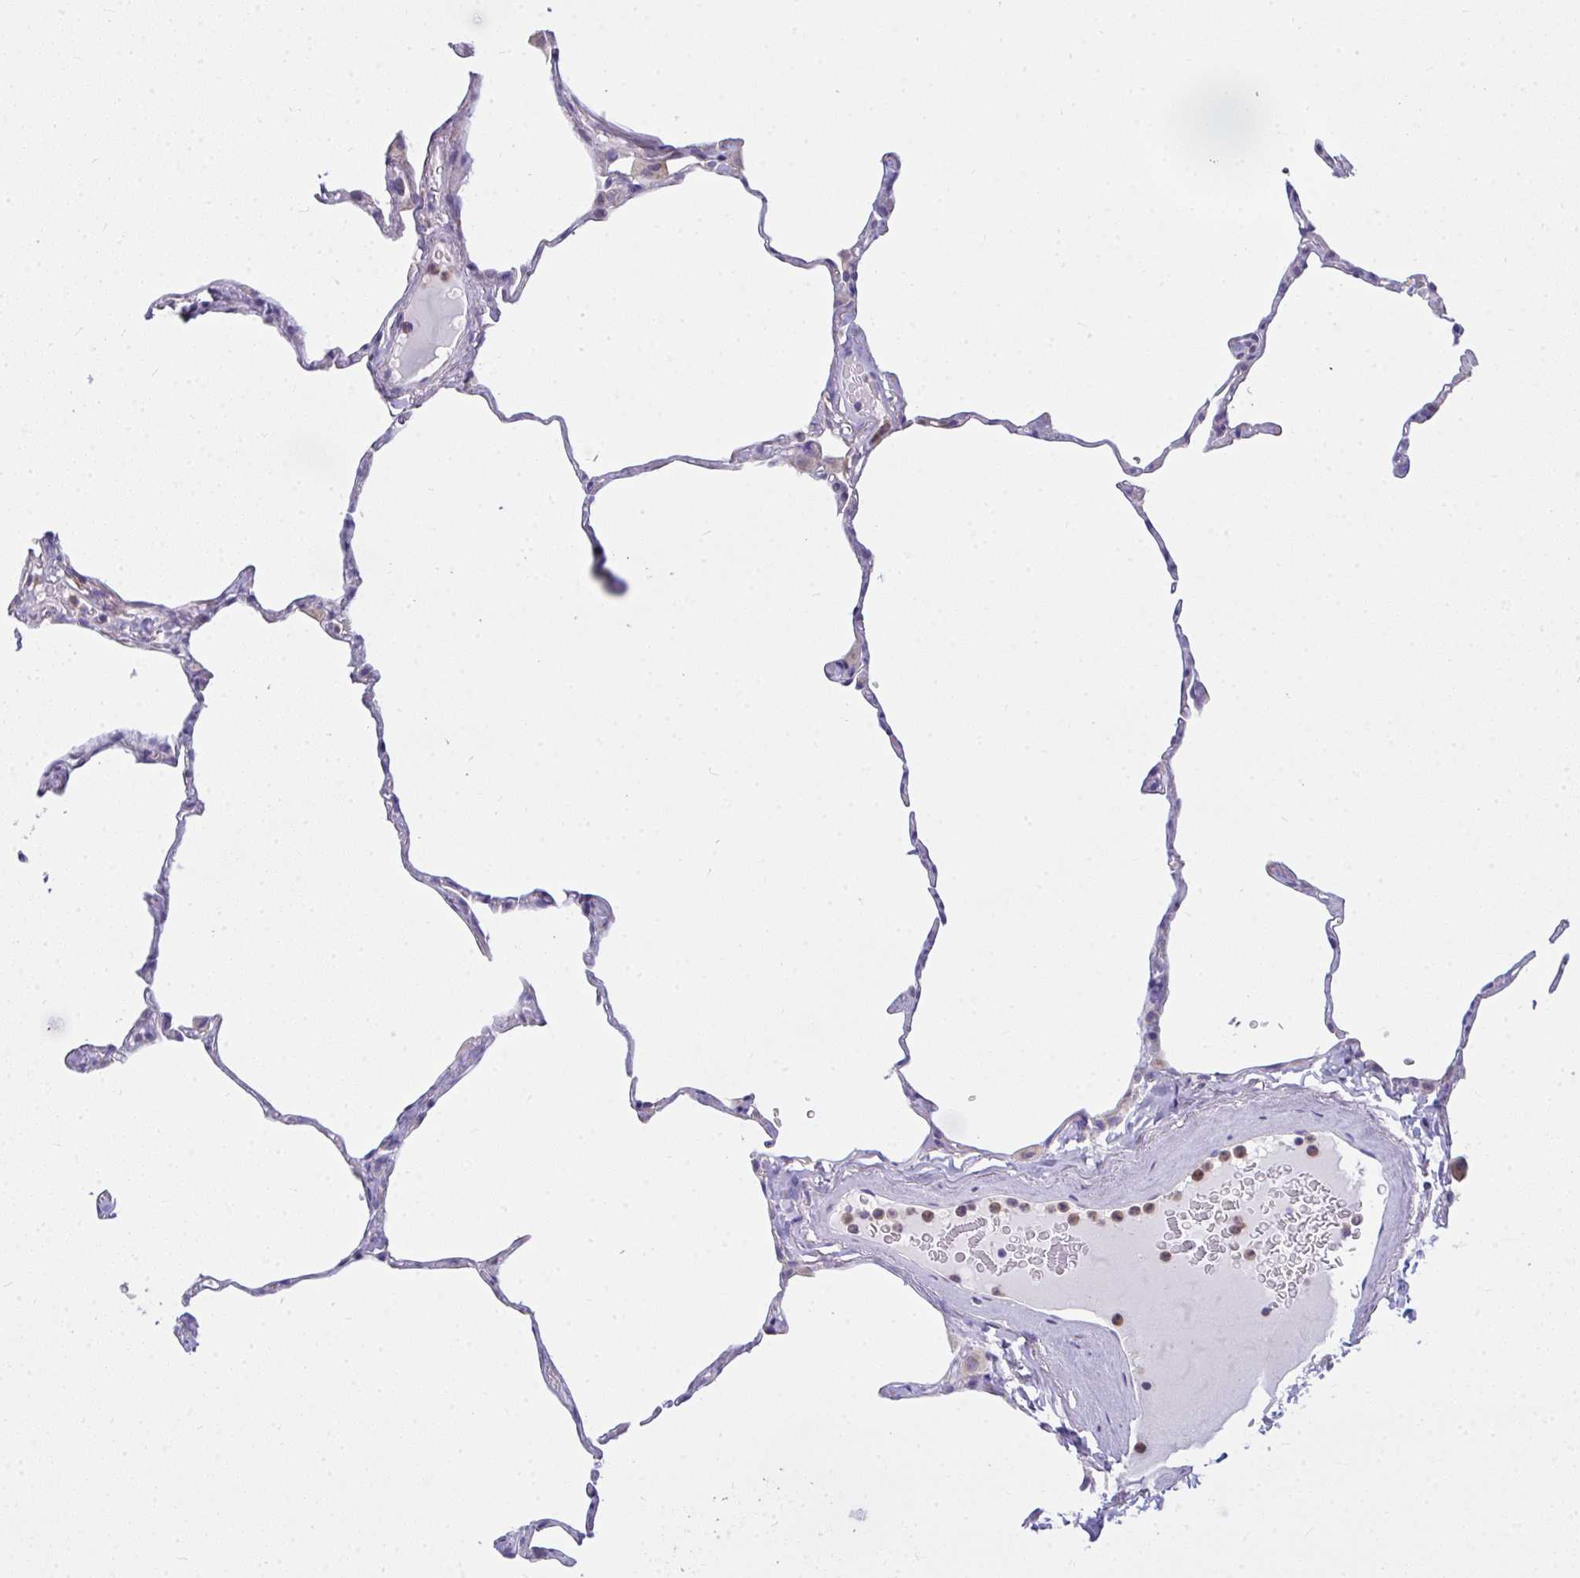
{"staining": {"intensity": "negative", "quantity": "none", "location": "none"}, "tissue": "lung", "cell_type": "Alveolar cells", "image_type": "normal", "snomed": [{"axis": "morphology", "description": "Normal tissue, NOS"}, {"axis": "topography", "description": "Lung"}], "caption": "Alveolar cells are negative for brown protein staining in unremarkable lung. The staining was performed using DAB (3,3'-diaminobenzidine) to visualize the protein expression in brown, while the nuclei were stained in blue with hematoxylin (Magnification: 20x).", "gene": "SLC30A6", "patient": {"sex": "male", "age": 65}}